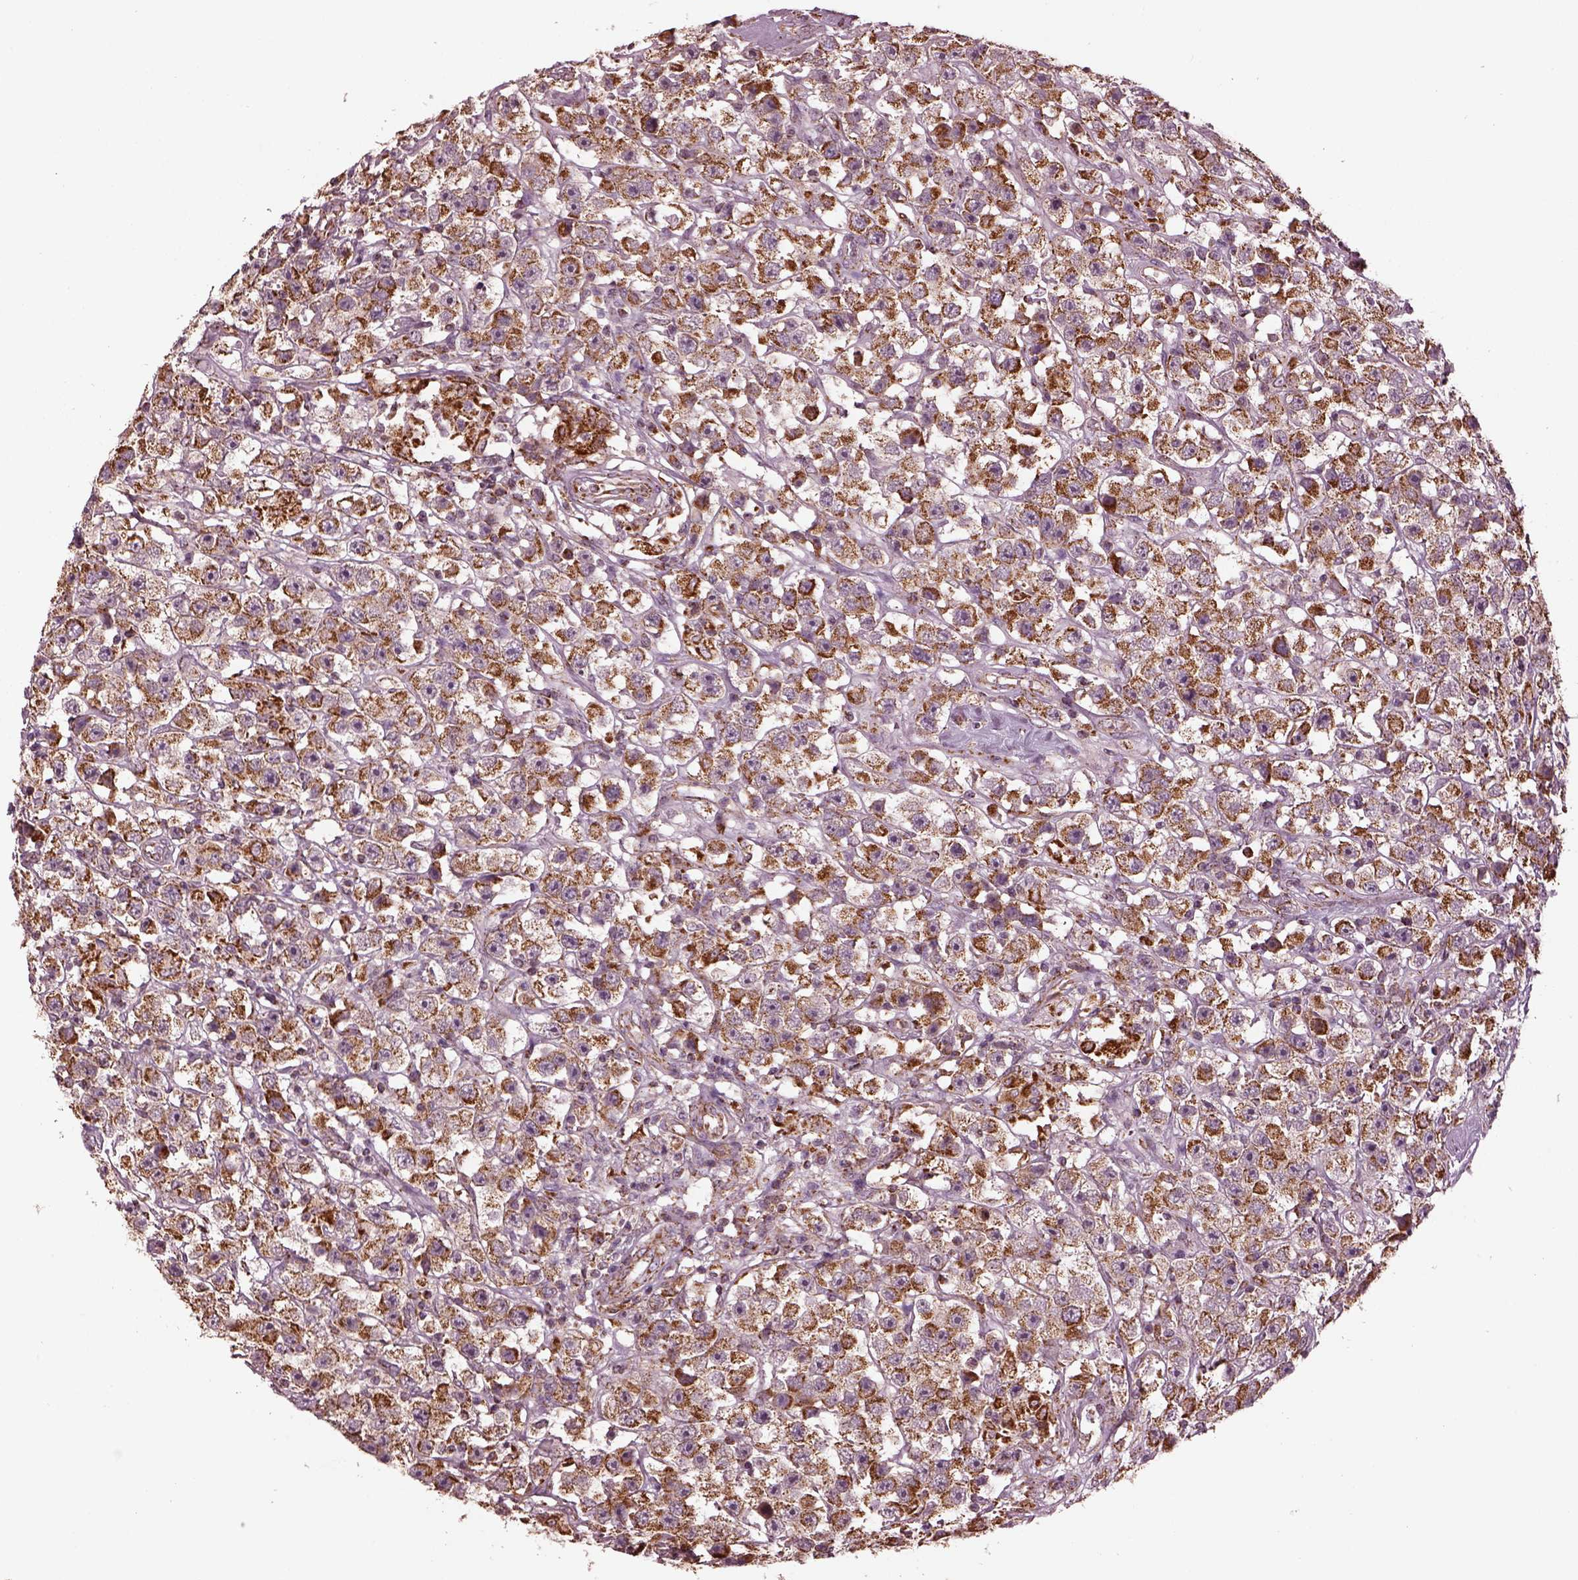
{"staining": {"intensity": "moderate", "quantity": "<25%", "location": "cytoplasmic/membranous"}, "tissue": "testis cancer", "cell_type": "Tumor cells", "image_type": "cancer", "snomed": [{"axis": "morphology", "description": "Seminoma, NOS"}, {"axis": "topography", "description": "Testis"}], "caption": "Protein staining by immunohistochemistry (IHC) demonstrates moderate cytoplasmic/membranous expression in about <25% of tumor cells in seminoma (testis).", "gene": "TMEM254", "patient": {"sex": "male", "age": 45}}